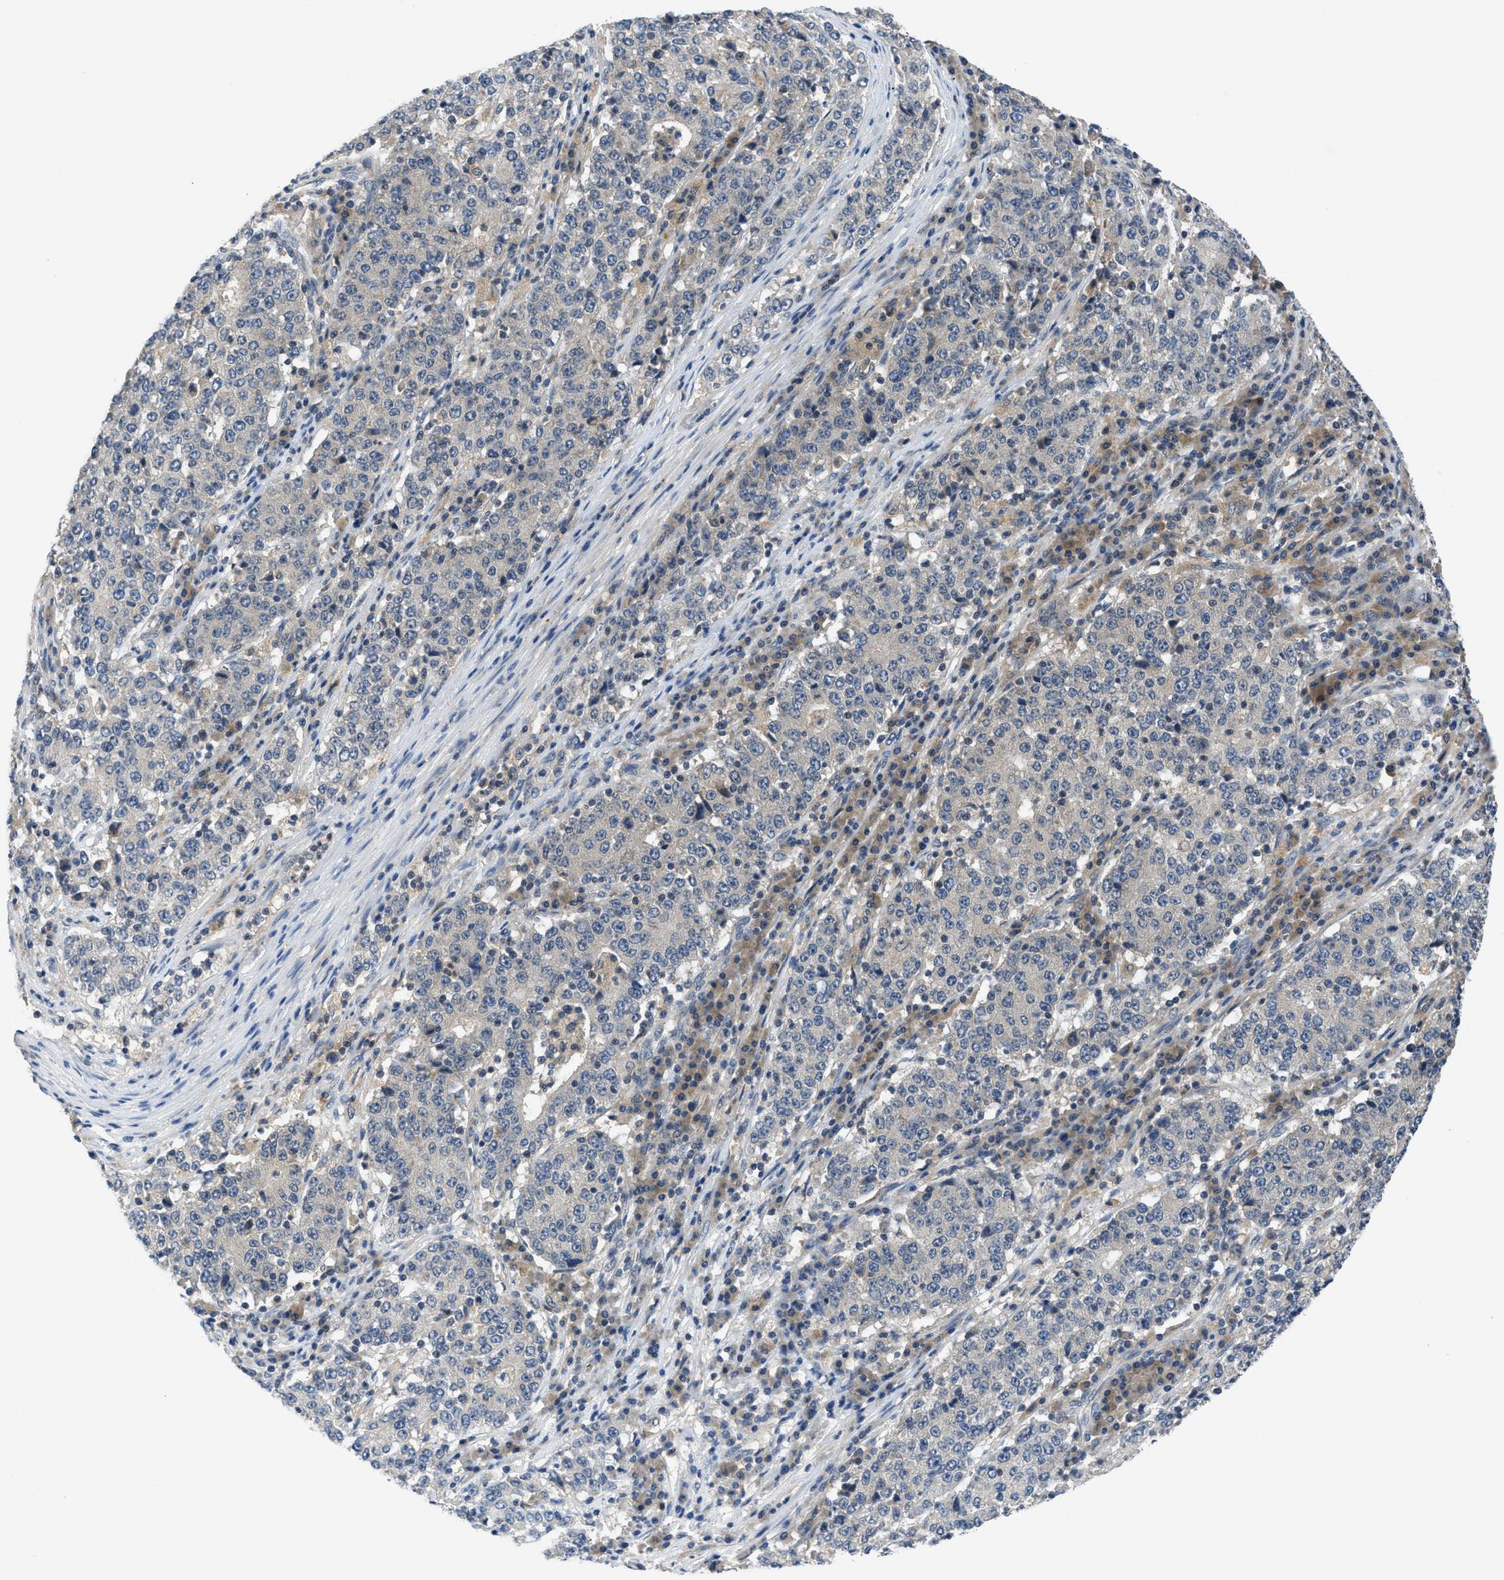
{"staining": {"intensity": "weak", "quantity": "25%-75%", "location": "cytoplasmic/membranous"}, "tissue": "stomach cancer", "cell_type": "Tumor cells", "image_type": "cancer", "snomed": [{"axis": "morphology", "description": "Adenocarcinoma, NOS"}, {"axis": "topography", "description": "Stomach"}], "caption": "Stomach cancer (adenocarcinoma) stained with IHC shows weak cytoplasmic/membranous staining in approximately 25%-75% of tumor cells.", "gene": "PDE7A", "patient": {"sex": "male", "age": 59}}